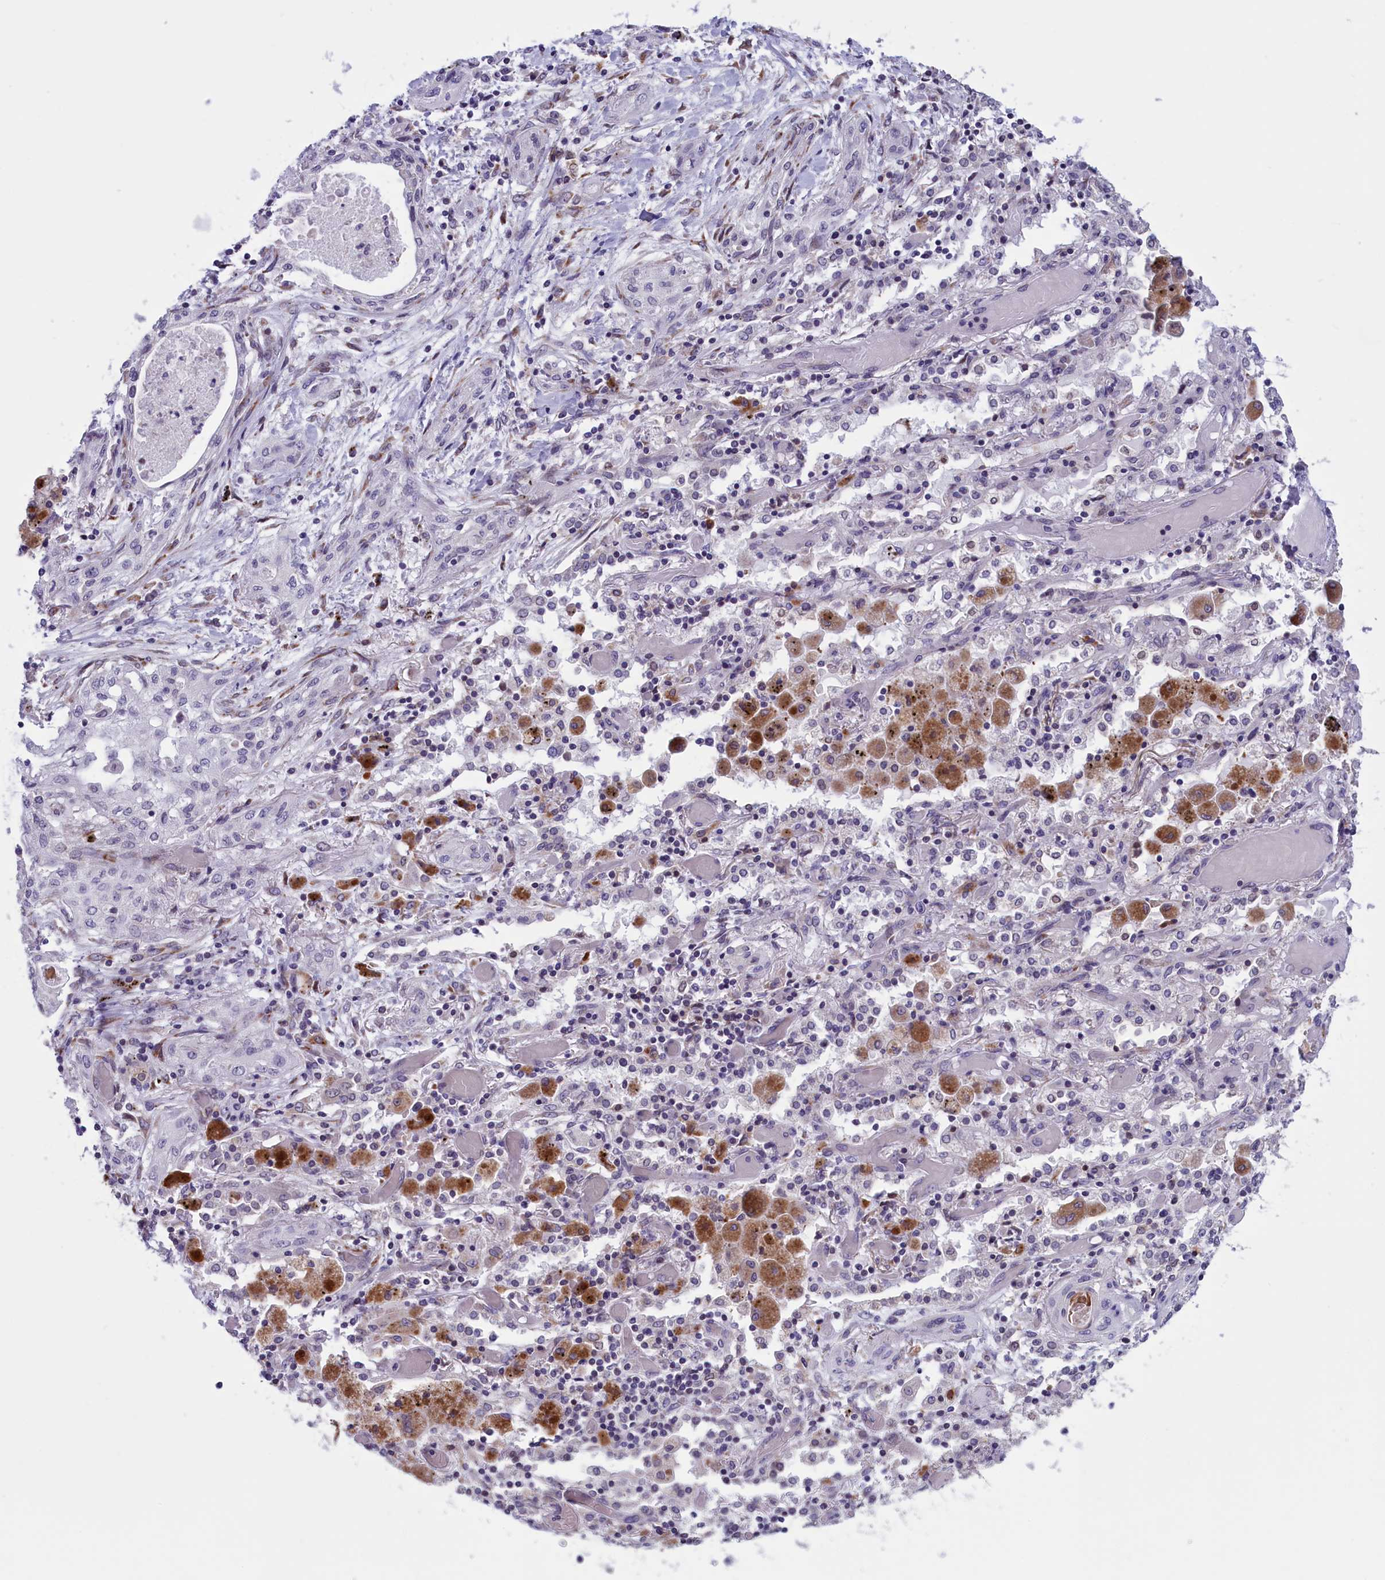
{"staining": {"intensity": "negative", "quantity": "none", "location": "none"}, "tissue": "lung cancer", "cell_type": "Tumor cells", "image_type": "cancer", "snomed": [{"axis": "morphology", "description": "Squamous cell carcinoma, NOS"}, {"axis": "topography", "description": "Lung"}], "caption": "An IHC image of lung squamous cell carcinoma is shown. There is no staining in tumor cells of lung squamous cell carcinoma.", "gene": "PARS2", "patient": {"sex": "female", "age": 47}}